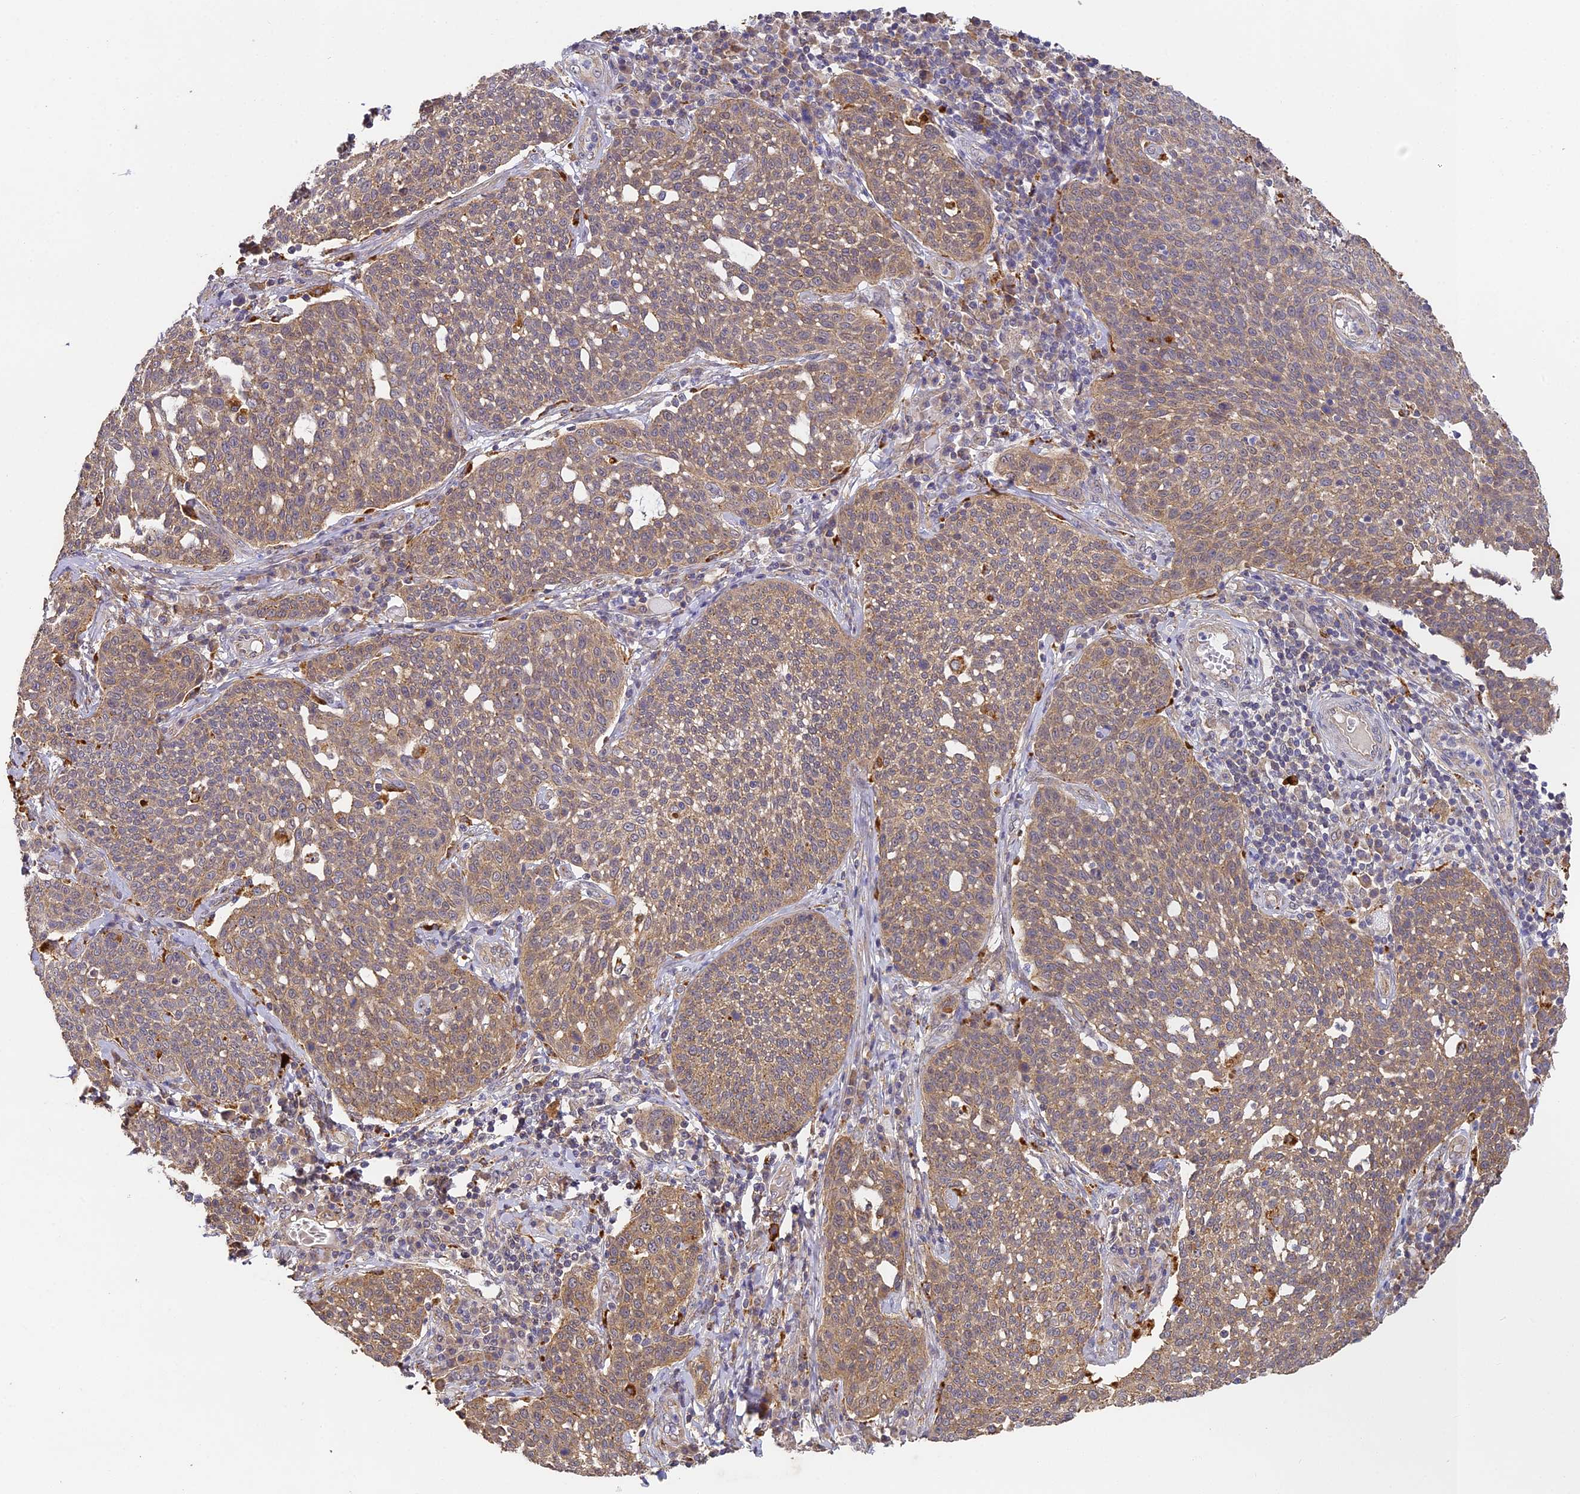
{"staining": {"intensity": "moderate", "quantity": ">75%", "location": "cytoplasmic/membranous"}, "tissue": "cervical cancer", "cell_type": "Tumor cells", "image_type": "cancer", "snomed": [{"axis": "morphology", "description": "Squamous cell carcinoma, NOS"}, {"axis": "topography", "description": "Cervix"}], "caption": "Protein staining by immunohistochemistry (IHC) reveals moderate cytoplasmic/membranous expression in about >75% of tumor cells in cervical cancer (squamous cell carcinoma).", "gene": "YAE1", "patient": {"sex": "female", "age": 34}}